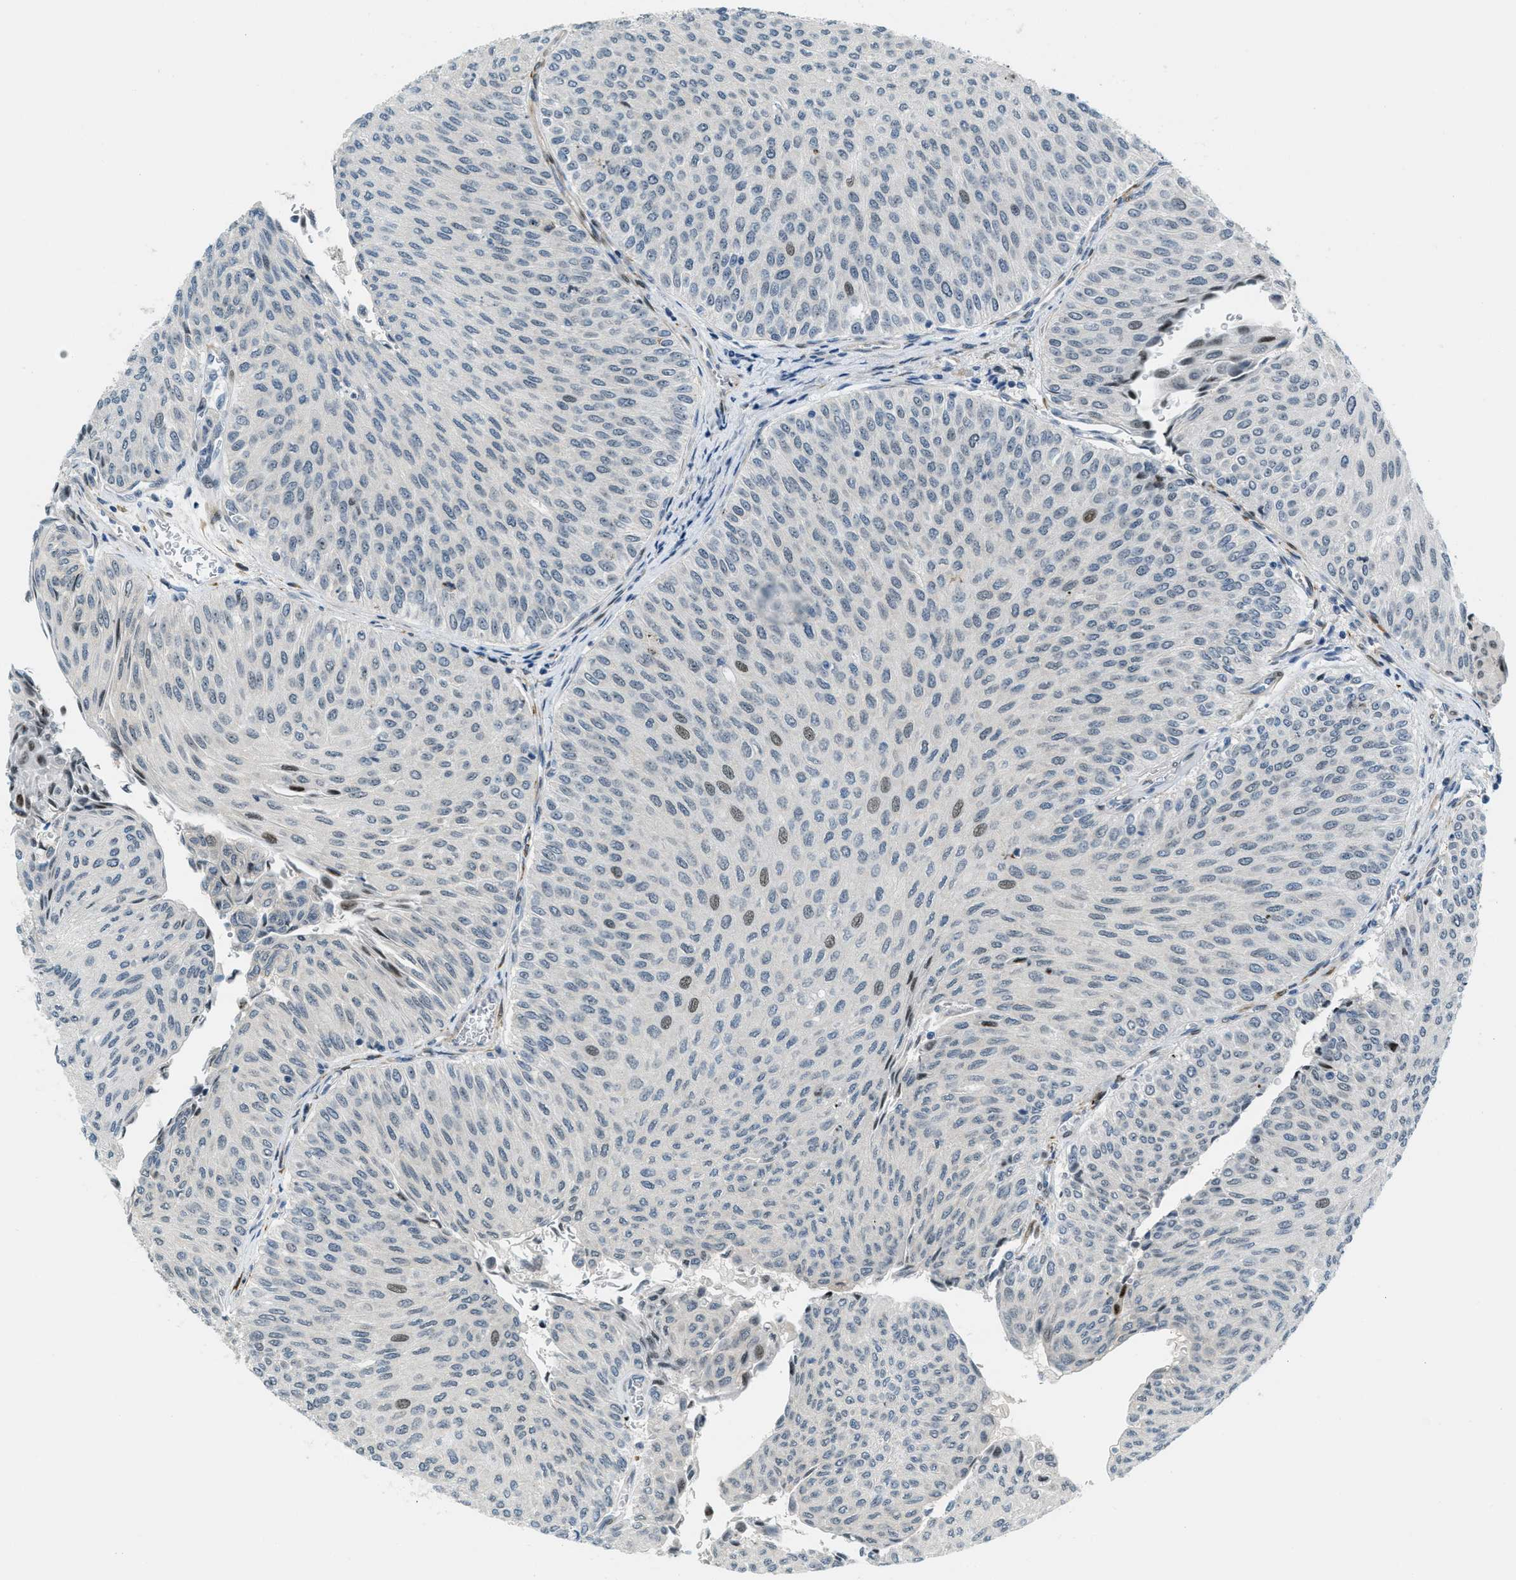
{"staining": {"intensity": "moderate", "quantity": "<25%", "location": "nuclear"}, "tissue": "urothelial cancer", "cell_type": "Tumor cells", "image_type": "cancer", "snomed": [{"axis": "morphology", "description": "Urothelial carcinoma, Low grade"}, {"axis": "topography", "description": "Urinary bladder"}], "caption": "About <25% of tumor cells in low-grade urothelial carcinoma demonstrate moderate nuclear protein staining as visualized by brown immunohistochemical staining.", "gene": "ZDHHC23", "patient": {"sex": "male", "age": 78}}